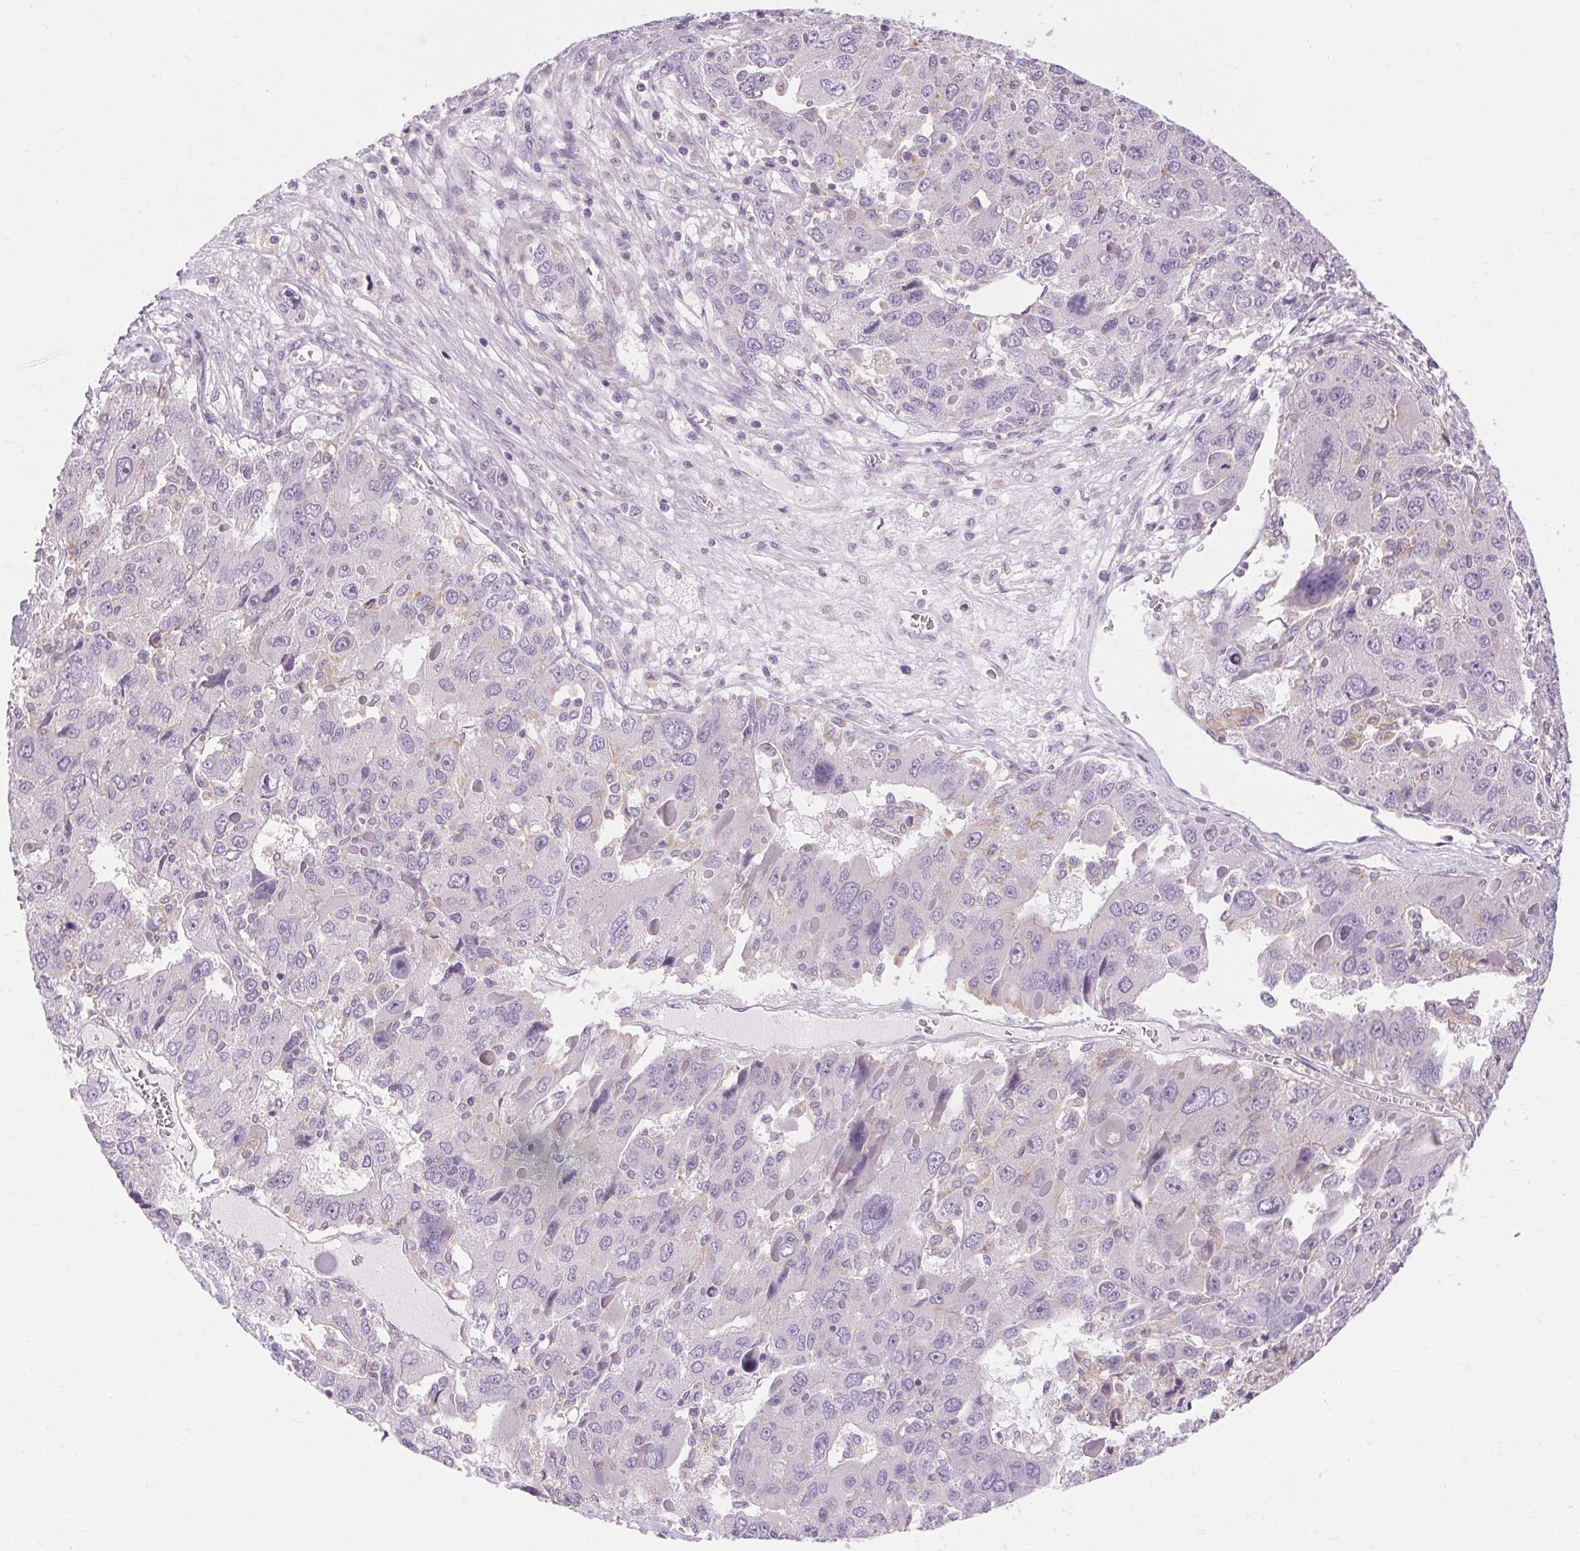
{"staining": {"intensity": "negative", "quantity": "none", "location": "none"}, "tissue": "liver cancer", "cell_type": "Tumor cells", "image_type": "cancer", "snomed": [{"axis": "morphology", "description": "Carcinoma, Hepatocellular, NOS"}, {"axis": "topography", "description": "Liver"}], "caption": "Tumor cells are negative for brown protein staining in hepatocellular carcinoma (liver). (Brightfield microscopy of DAB (3,3'-diaminobenzidine) immunohistochemistry (IHC) at high magnification).", "gene": "TM6SF1", "patient": {"sex": "female", "age": 41}}